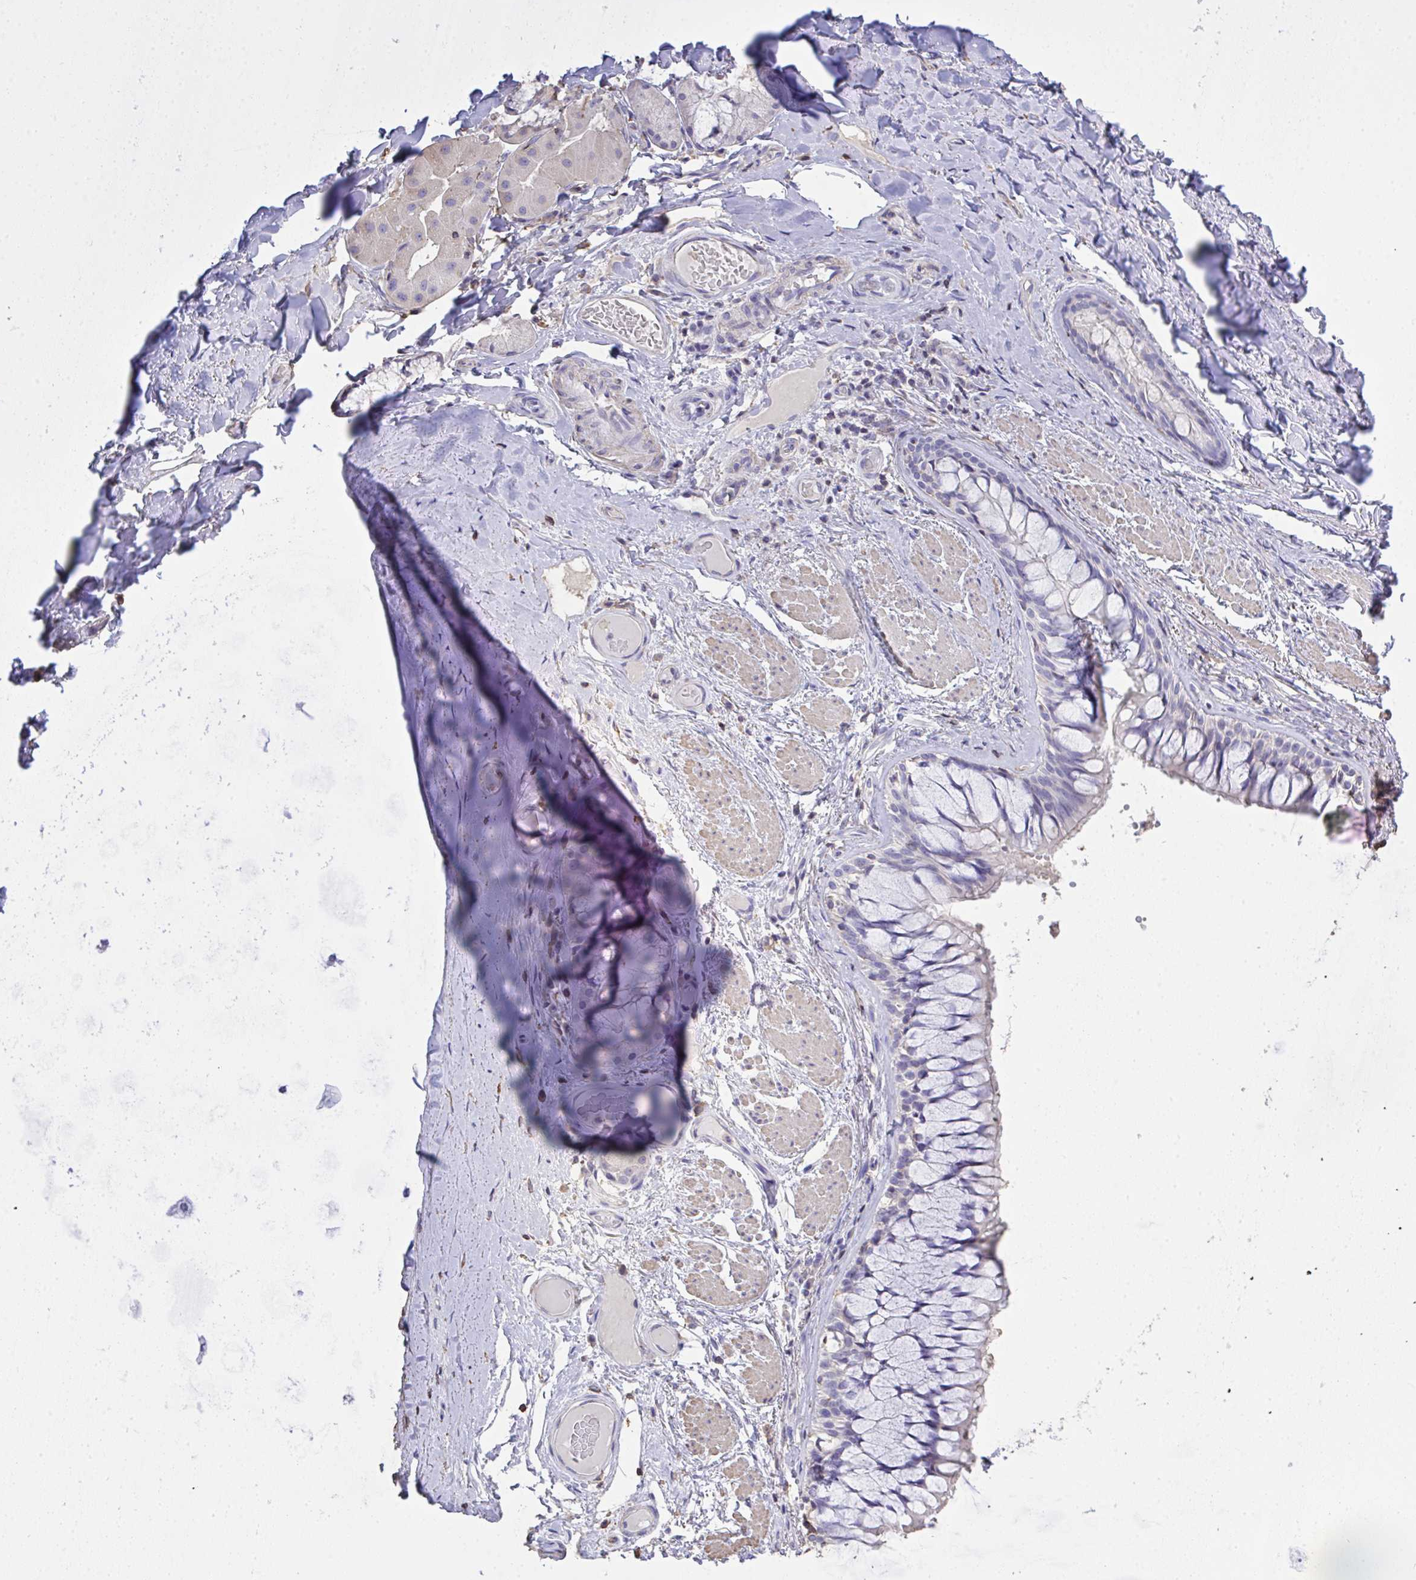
{"staining": {"intensity": "negative", "quantity": "none", "location": "none"}, "tissue": "adipose tissue", "cell_type": "Adipocytes", "image_type": "normal", "snomed": [{"axis": "morphology", "description": "Normal tissue, NOS"}, {"axis": "topography", "description": "Cartilage tissue"}, {"axis": "topography", "description": "Bronchus"}], "caption": "Histopathology image shows no protein staining in adipocytes of normal adipose tissue. Nuclei are stained in blue.", "gene": "IL23R", "patient": {"sex": "male", "age": 64}}